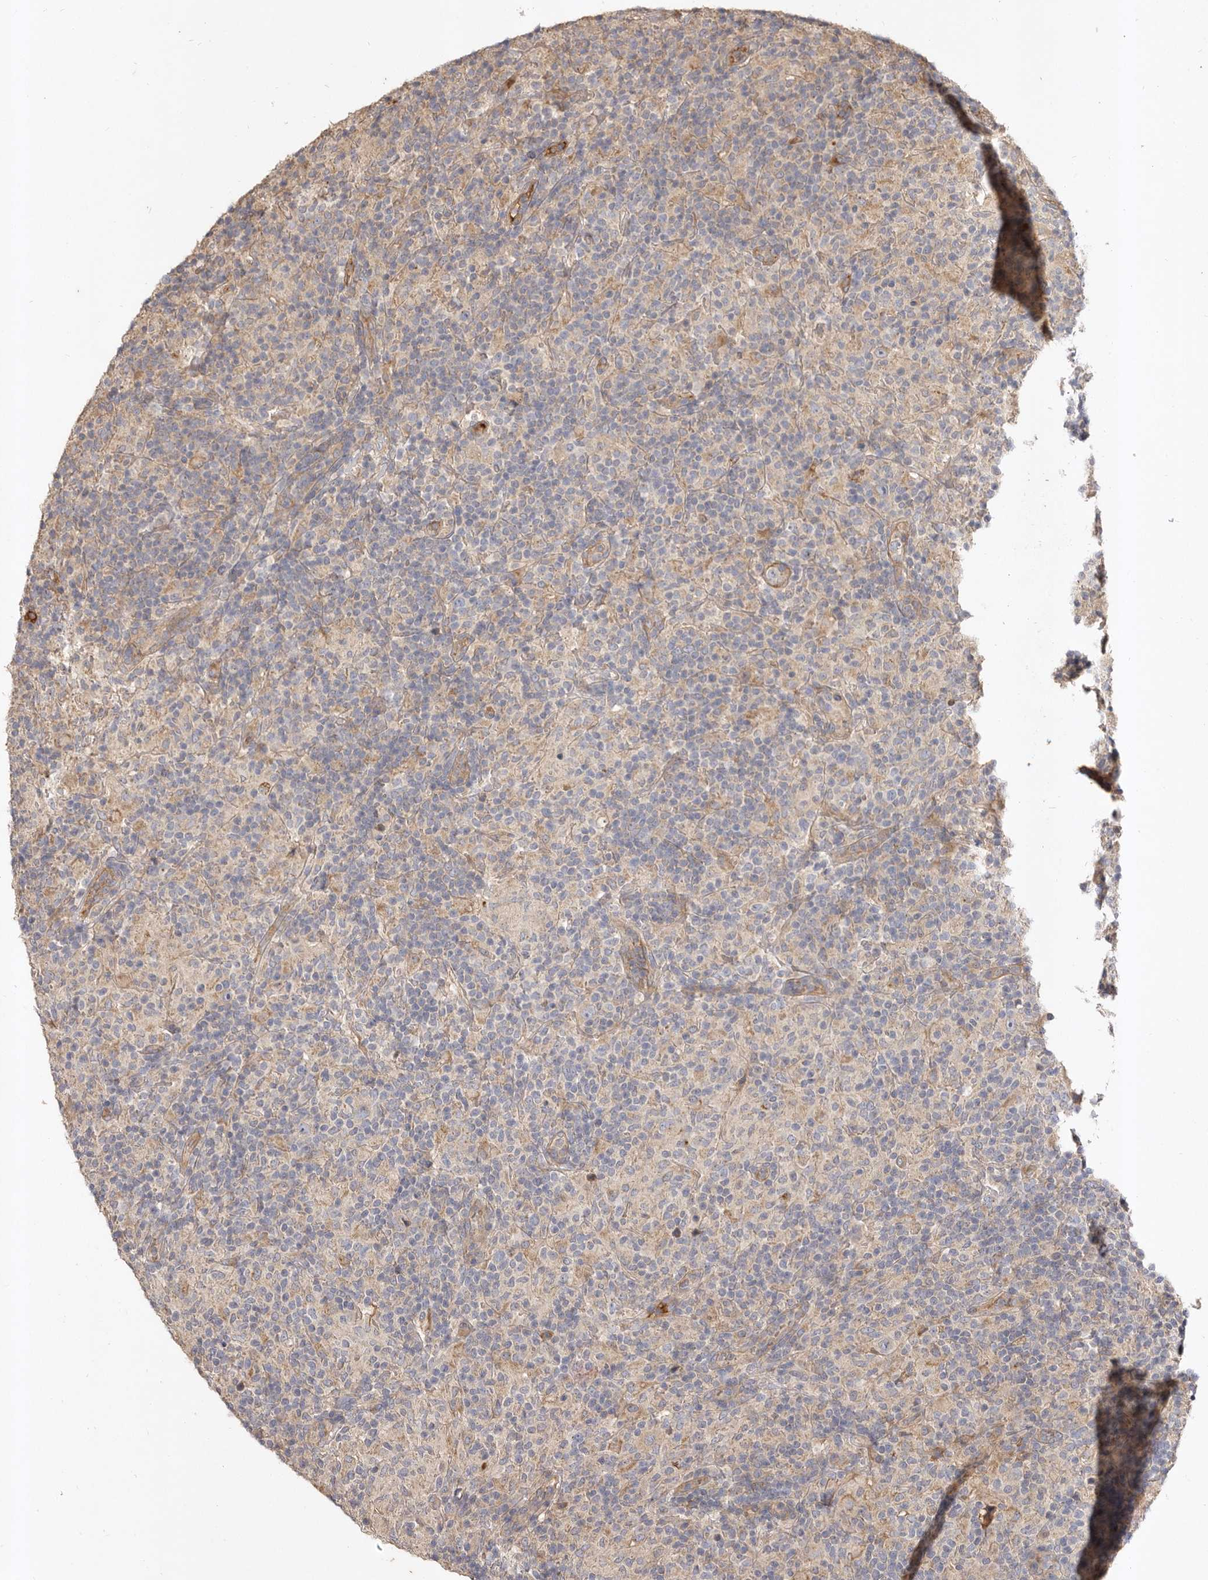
{"staining": {"intensity": "negative", "quantity": "none", "location": "none"}, "tissue": "lymphoma", "cell_type": "Tumor cells", "image_type": "cancer", "snomed": [{"axis": "morphology", "description": "Hodgkin's disease, NOS"}, {"axis": "topography", "description": "Lymph node"}], "caption": "DAB (3,3'-diaminobenzidine) immunohistochemical staining of Hodgkin's disease demonstrates no significant staining in tumor cells.", "gene": "ADAMTS9", "patient": {"sex": "male", "age": 70}}